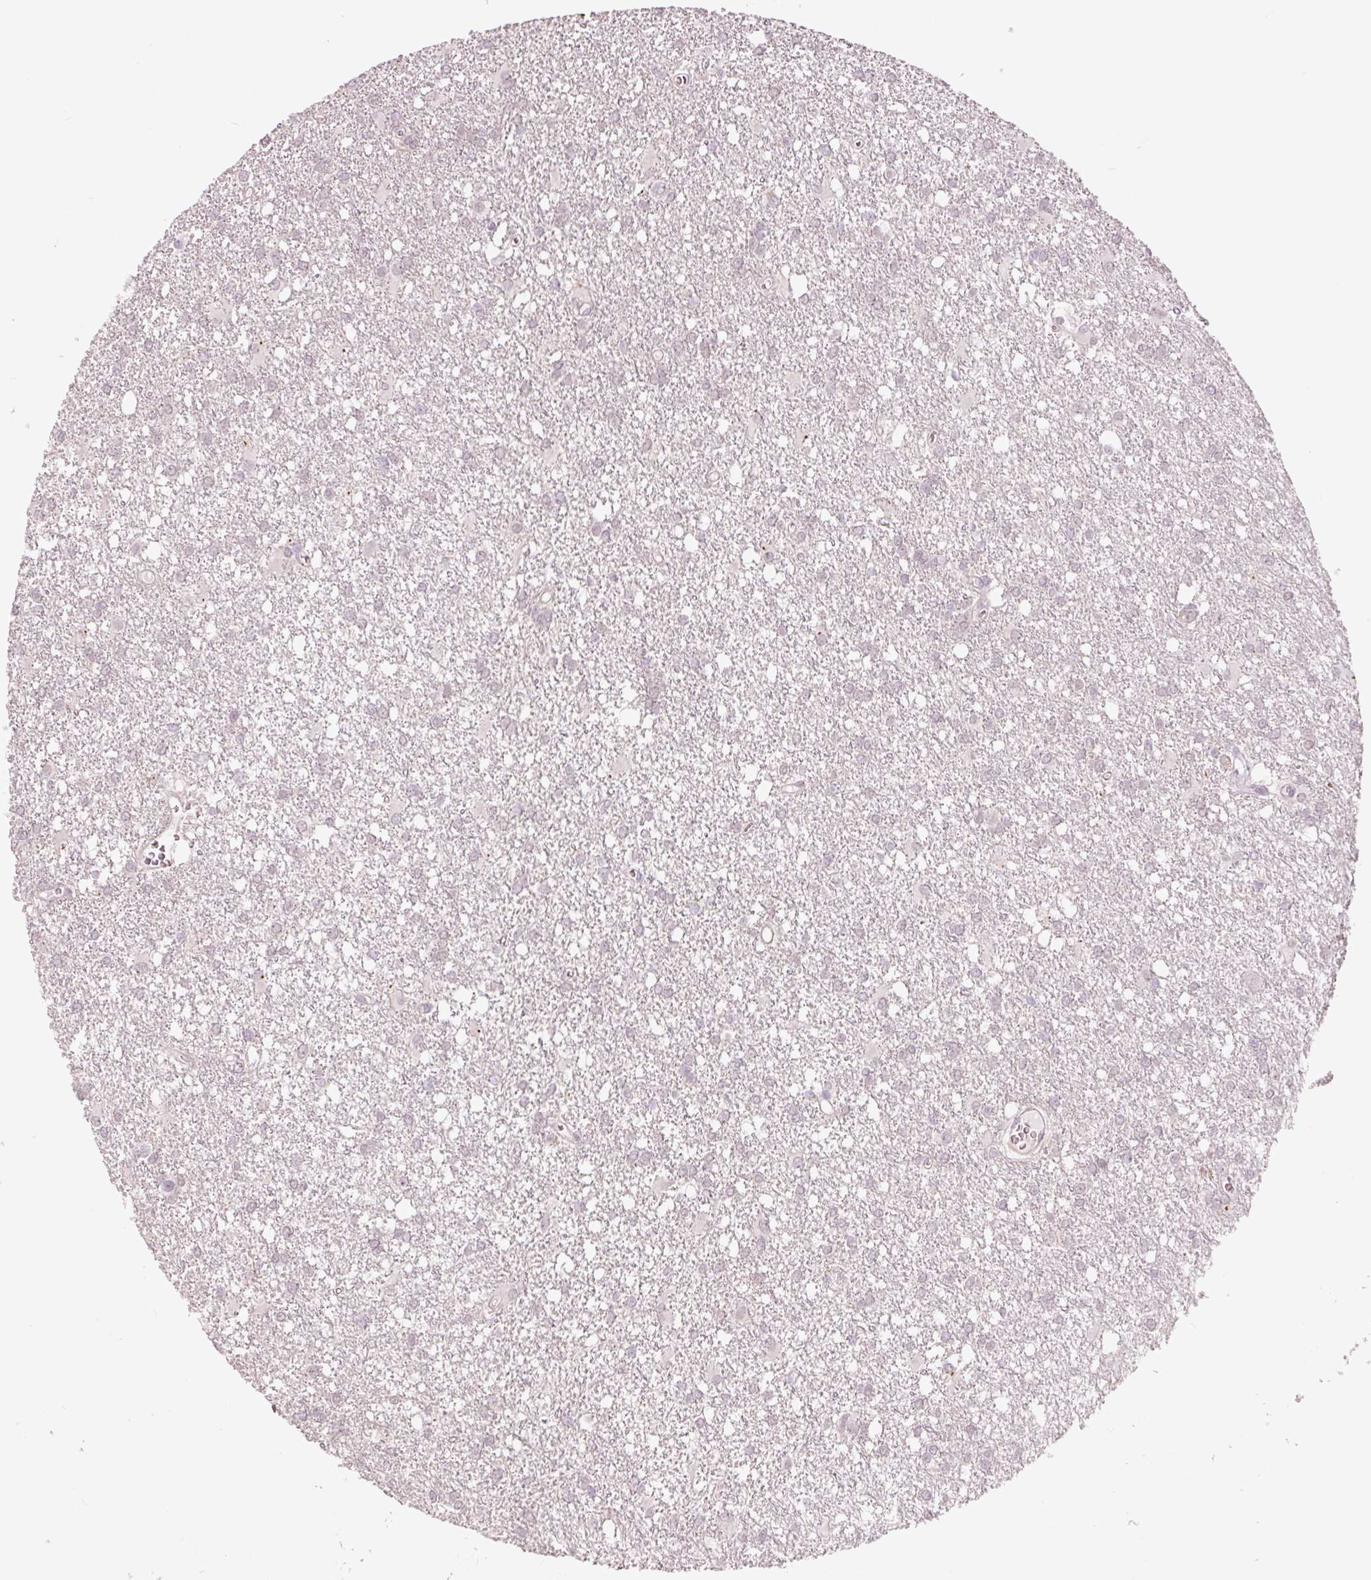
{"staining": {"intensity": "negative", "quantity": "none", "location": "none"}, "tissue": "glioma", "cell_type": "Tumor cells", "image_type": "cancer", "snomed": [{"axis": "morphology", "description": "Glioma, malignant, High grade"}, {"axis": "topography", "description": "Brain"}], "caption": "High power microscopy micrograph of an IHC image of glioma, revealing no significant positivity in tumor cells.", "gene": "DAPP1", "patient": {"sex": "male", "age": 48}}